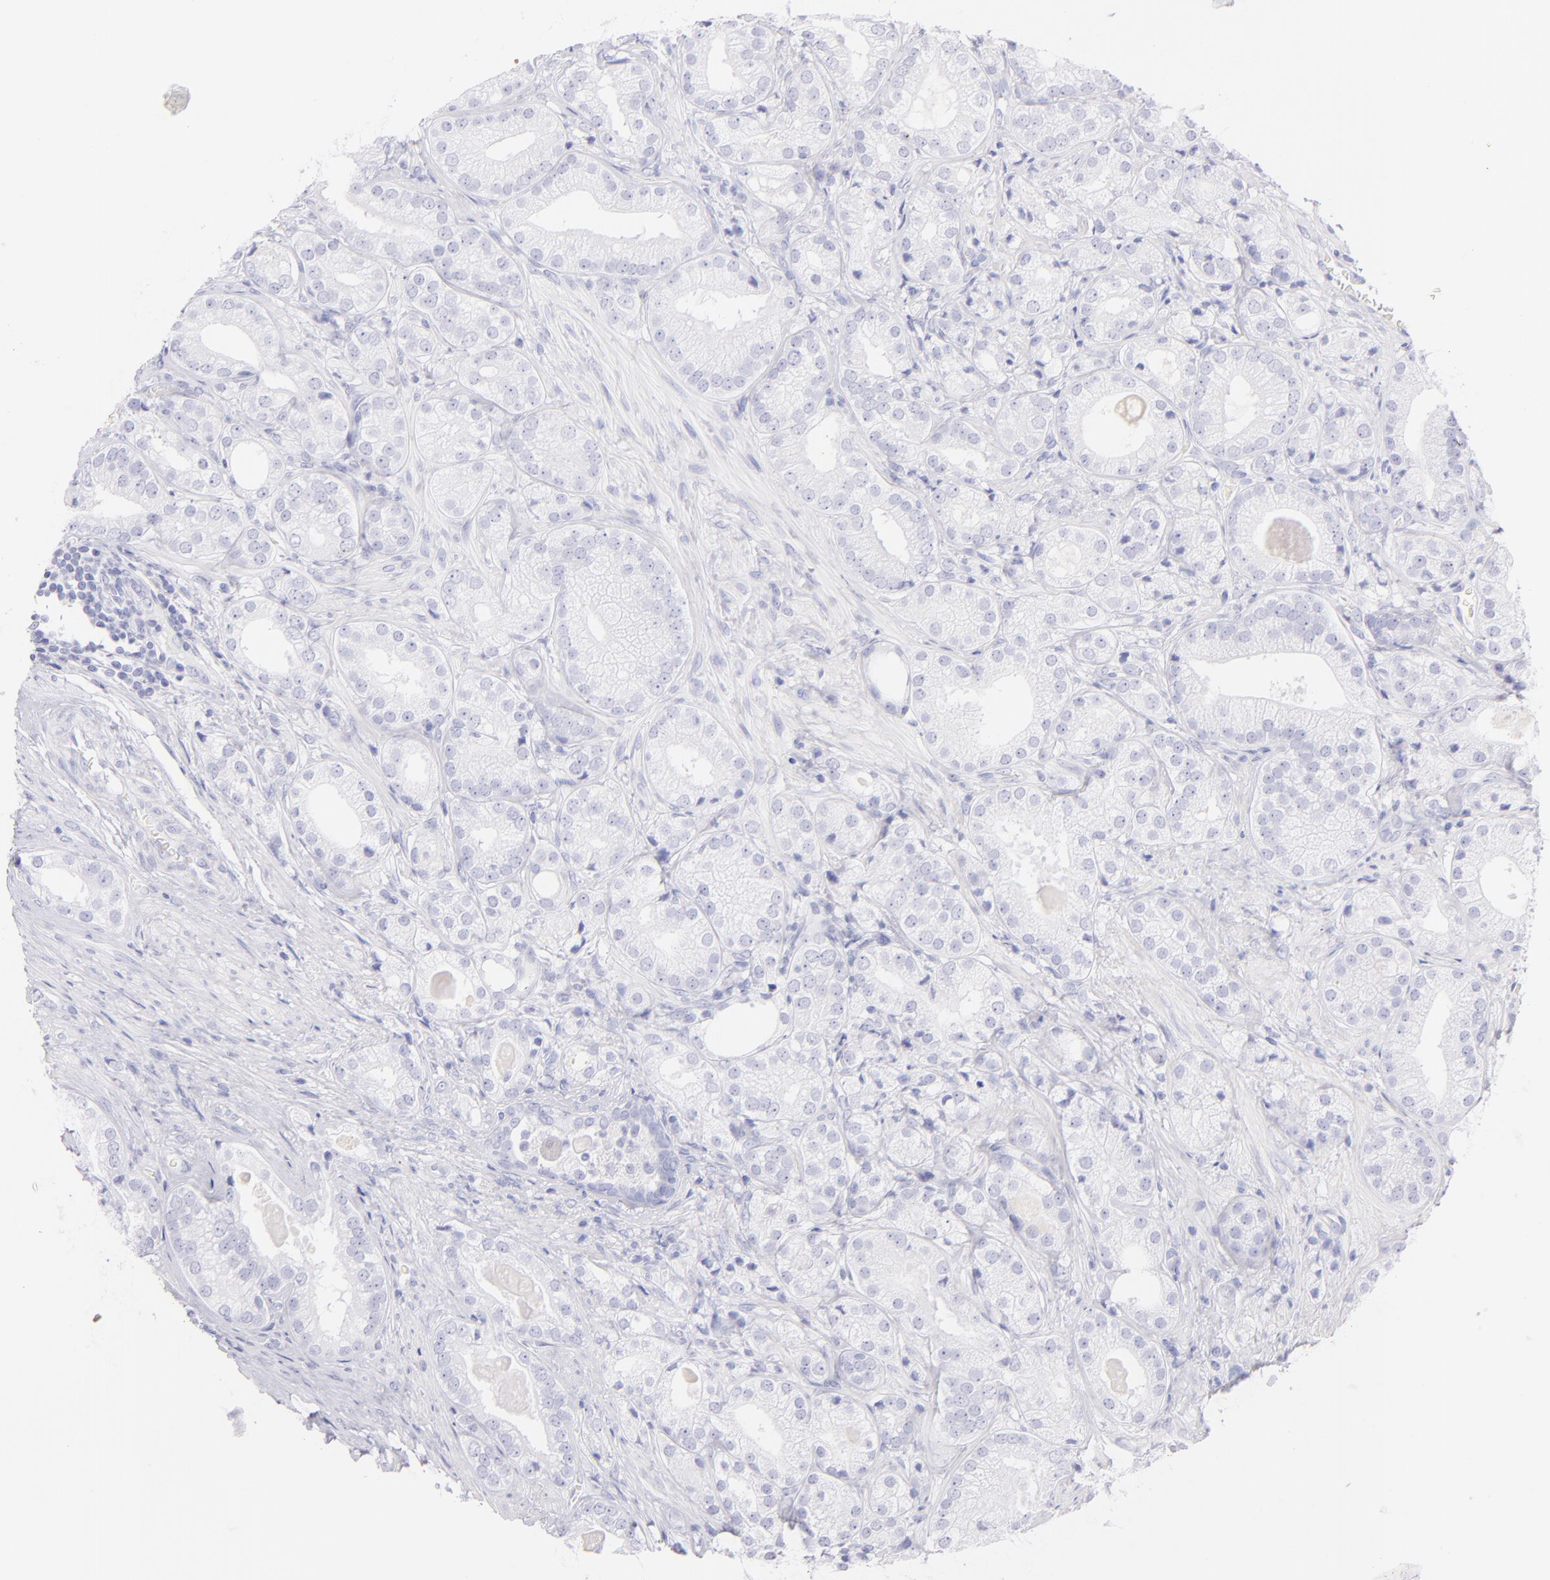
{"staining": {"intensity": "negative", "quantity": "none", "location": "none"}, "tissue": "prostate cancer", "cell_type": "Tumor cells", "image_type": "cancer", "snomed": [{"axis": "morphology", "description": "Adenocarcinoma, Low grade"}, {"axis": "topography", "description": "Prostate"}], "caption": "Immunohistochemistry (IHC) image of neoplastic tissue: prostate cancer (adenocarcinoma (low-grade)) stained with DAB (3,3'-diaminobenzidine) demonstrates no significant protein expression in tumor cells.", "gene": "SDC1", "patient": {"sex": "male", "age": 69}}